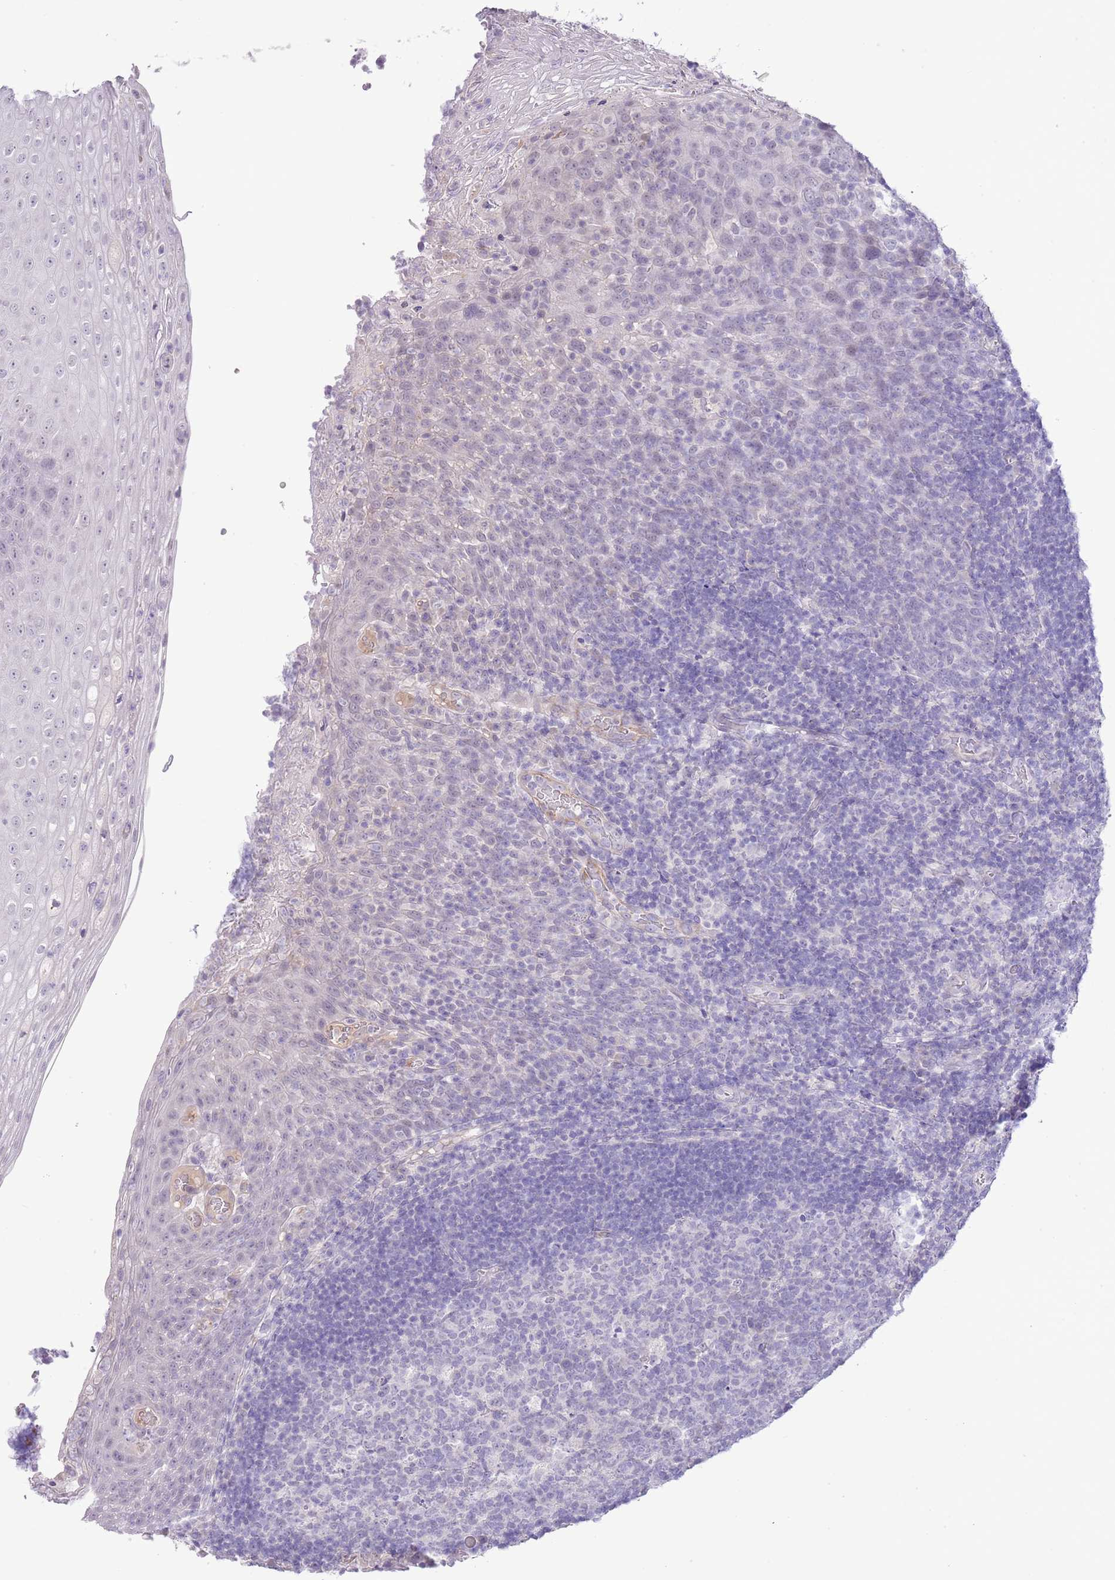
{"staining": {"intensity": "negative", "quantity": "none", "location": "none"}, "tissue": "tonsil", "cell_type": "Germinal center cells", "image_type": "normal", "snomed": [{"axis": "morphology", "description": "Normal tissue, NOS"}, {"axis": "topography", "description": "Tonsil"}], "caption": "A histopathology image of tonsil stained for a protein shows no brown staining in germinal center cells.", "gene": "MIDN", "patient": {"sex": "male", "age": 17}}